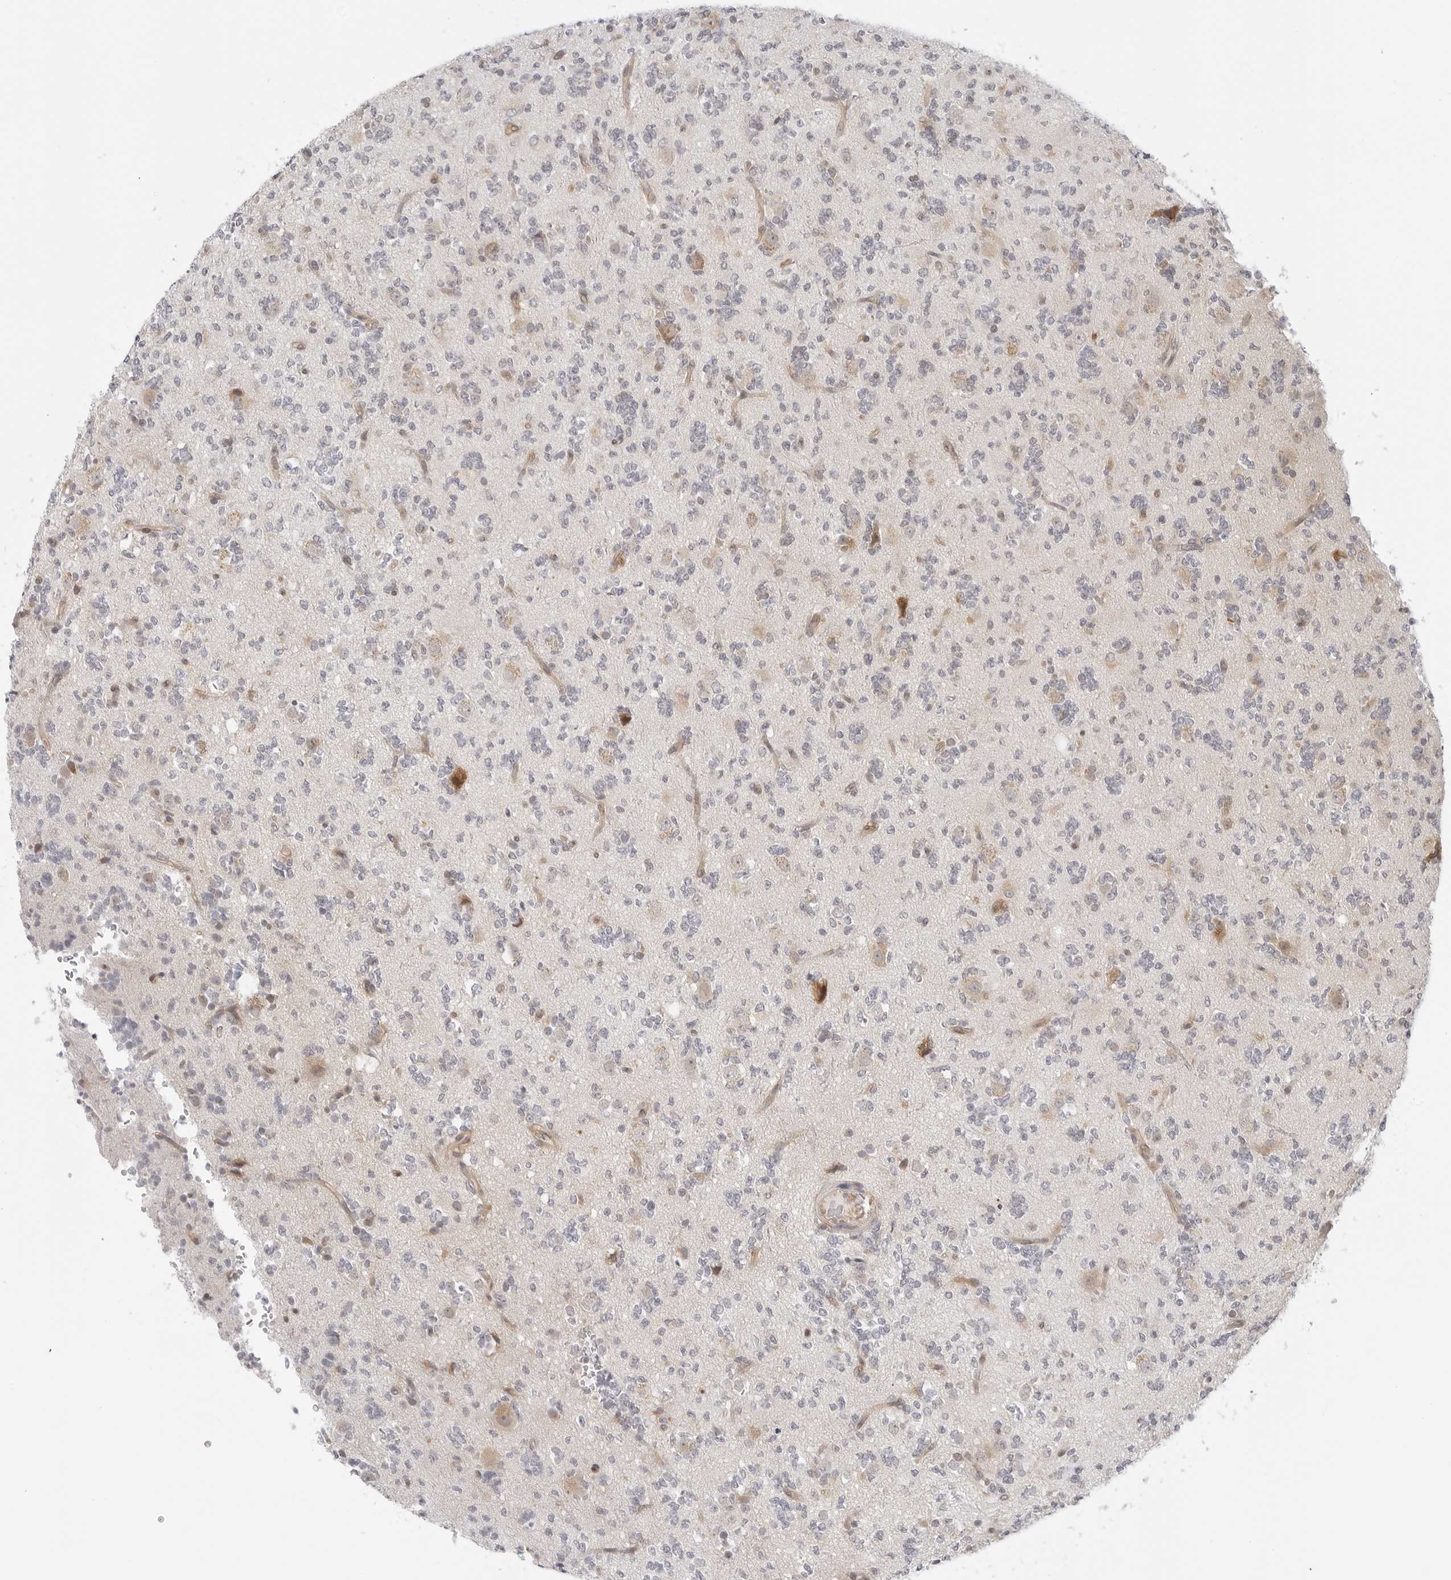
{"staining": {"intensity": "negative", "quantity": "none", "location": "none"}, "tissue": "glioma", "cell_type": "Tumor cells", "image_type": "cancer", "snomed": [{"axis": "morphology", "description": "Glioma, malignant, High grade"}, {"axis": "topography", "description": "Brain"}], "caption": "Immunohistochemistry (IHC) photomicrograph of neoplastic tissue: glioma stained with DAB (3,3'-diaminobenzidine) exhibits no significant protein expression in tumor cells.", "gene": "TCP1", "patient": {"sex": "female", "age": 62}}